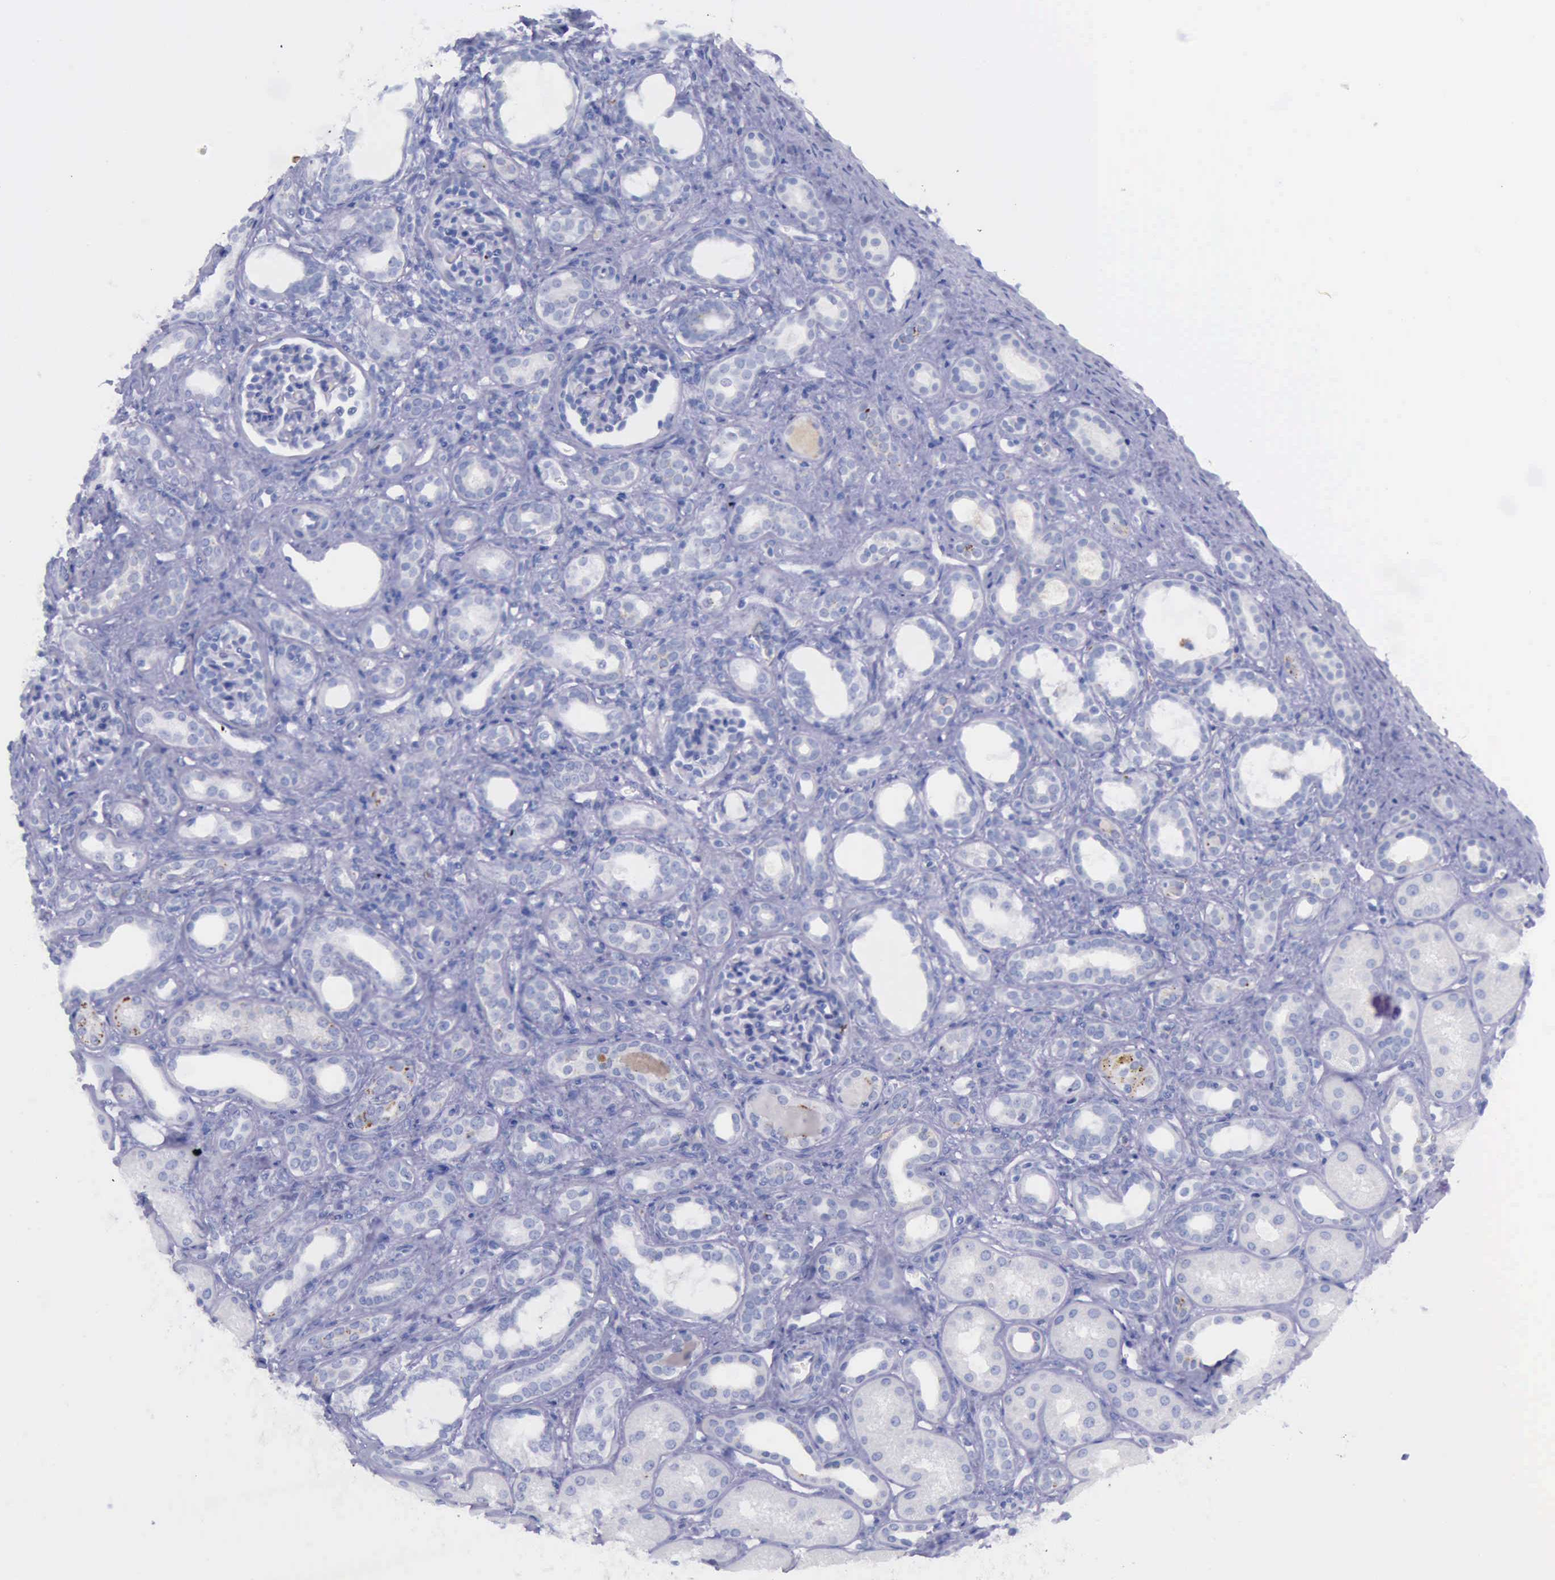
{"staining": {"intensity": "negative", "quantity": "none", "location": "none"}, "tissue": "kidney", "cell_type": "Cells in glomeruli", "image_type": "normal", "snomed": [{"axis": "morphology", "description": "Normal tissue, NOS"}, {"axis": "topography", "description": "Kidney"}], "caption": "Immunohistochemistry (IHC) of benign kidney reveals no positivity in cells in glomeruli.", "gene": "GLA", "patient": {"sex": "male", "age": 7}}